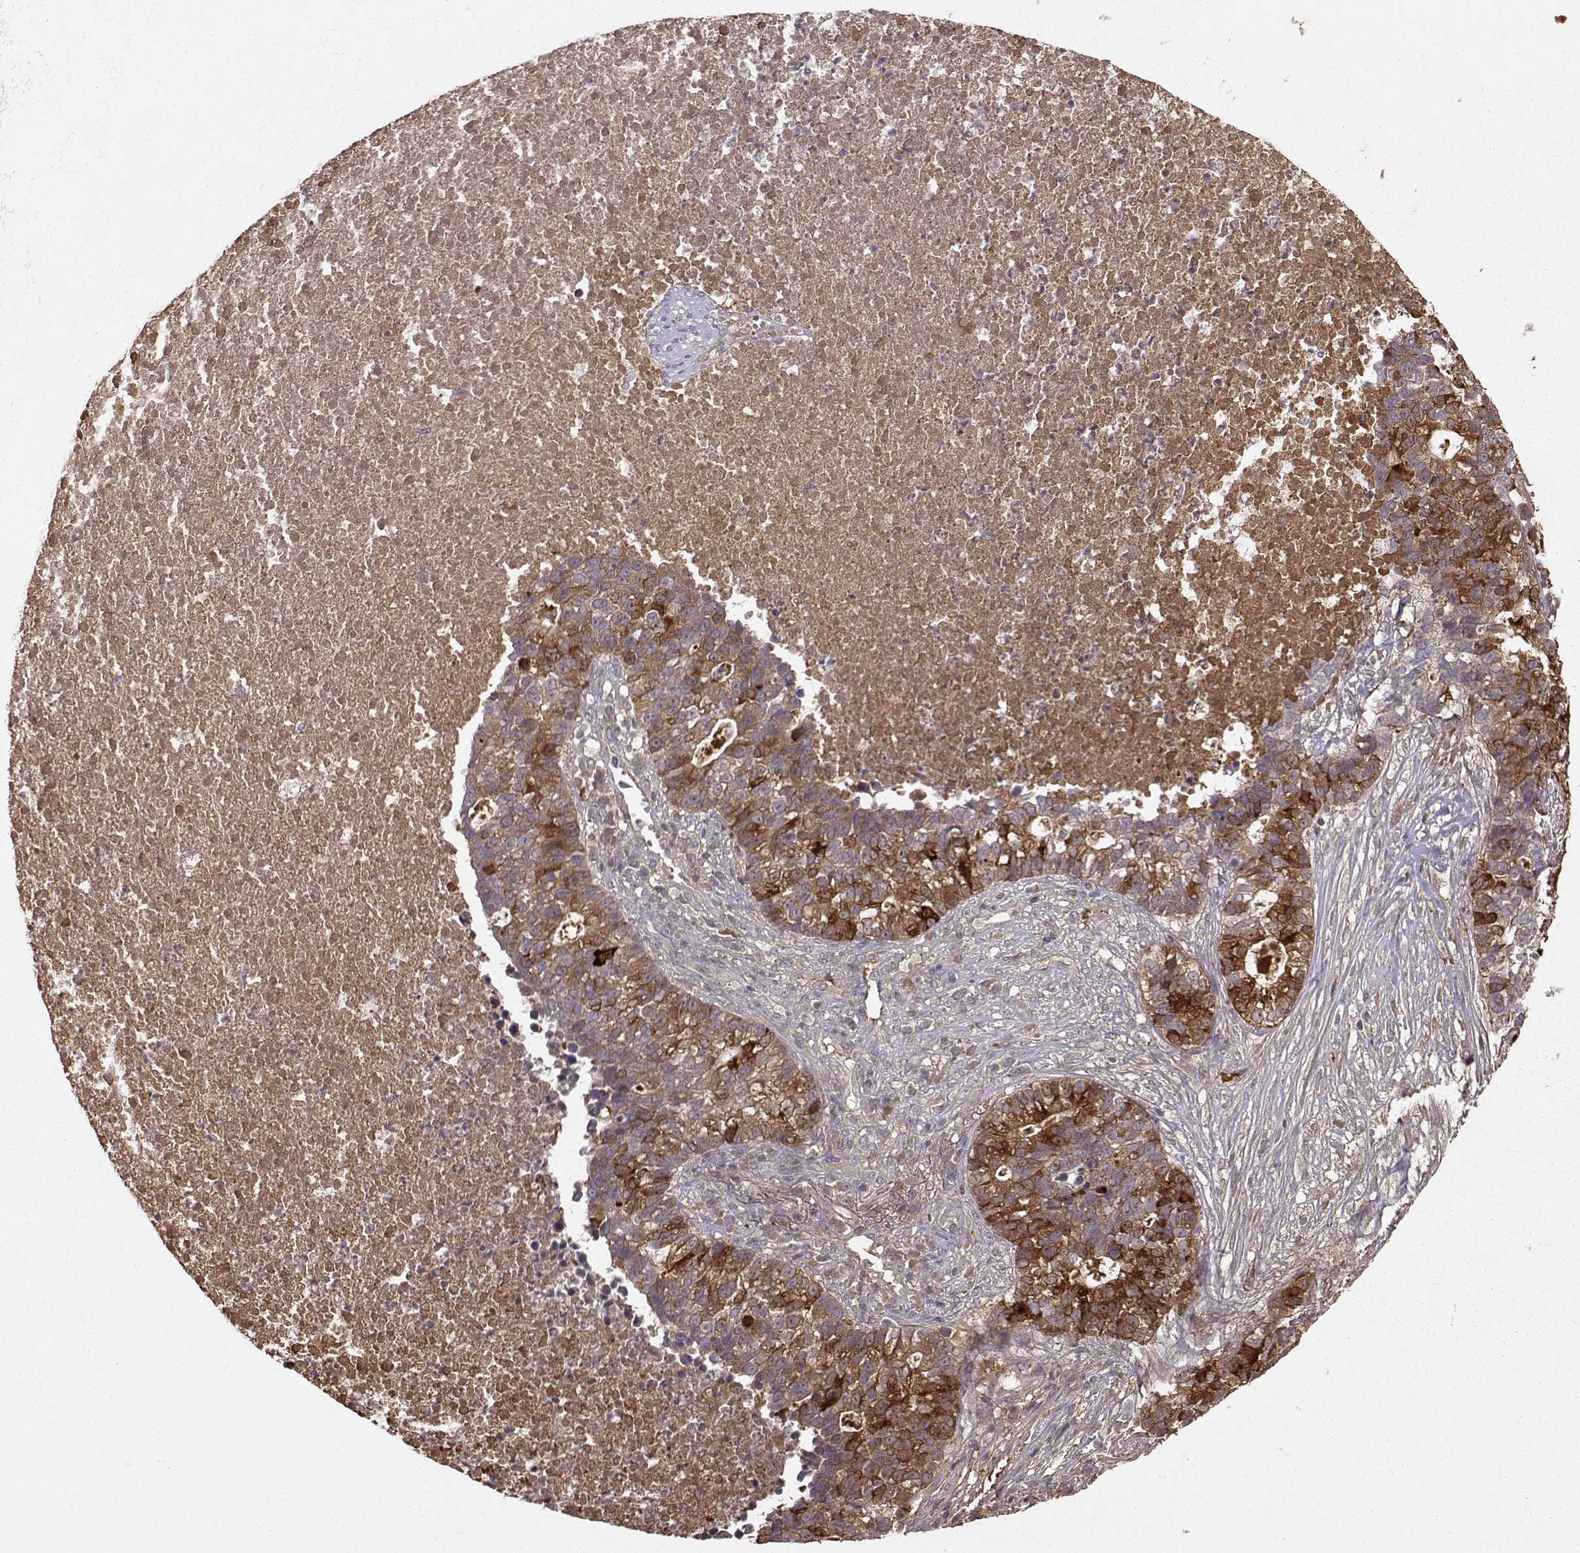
{"staining": {"intensity": "strong", "quantity": "<25%", "location": "cytoplasmic/membranous"}, "tissue": "lung cancer", "cell_type": "Tumor cells", "image_type": "cancer", "snomed": [{"axis": "morphology", "description": "Adenocarcinoma, NOS"}, {"axis": "topography", "description": "Lung"}], "caption": "Protein expression analysis of lung adenocarcinoma exhibits strong cytoplasmic/membranous positivity in about <25% of tumor cells.", "gene": "WNT6", "patient": {"sex": "male", "age": 57}}